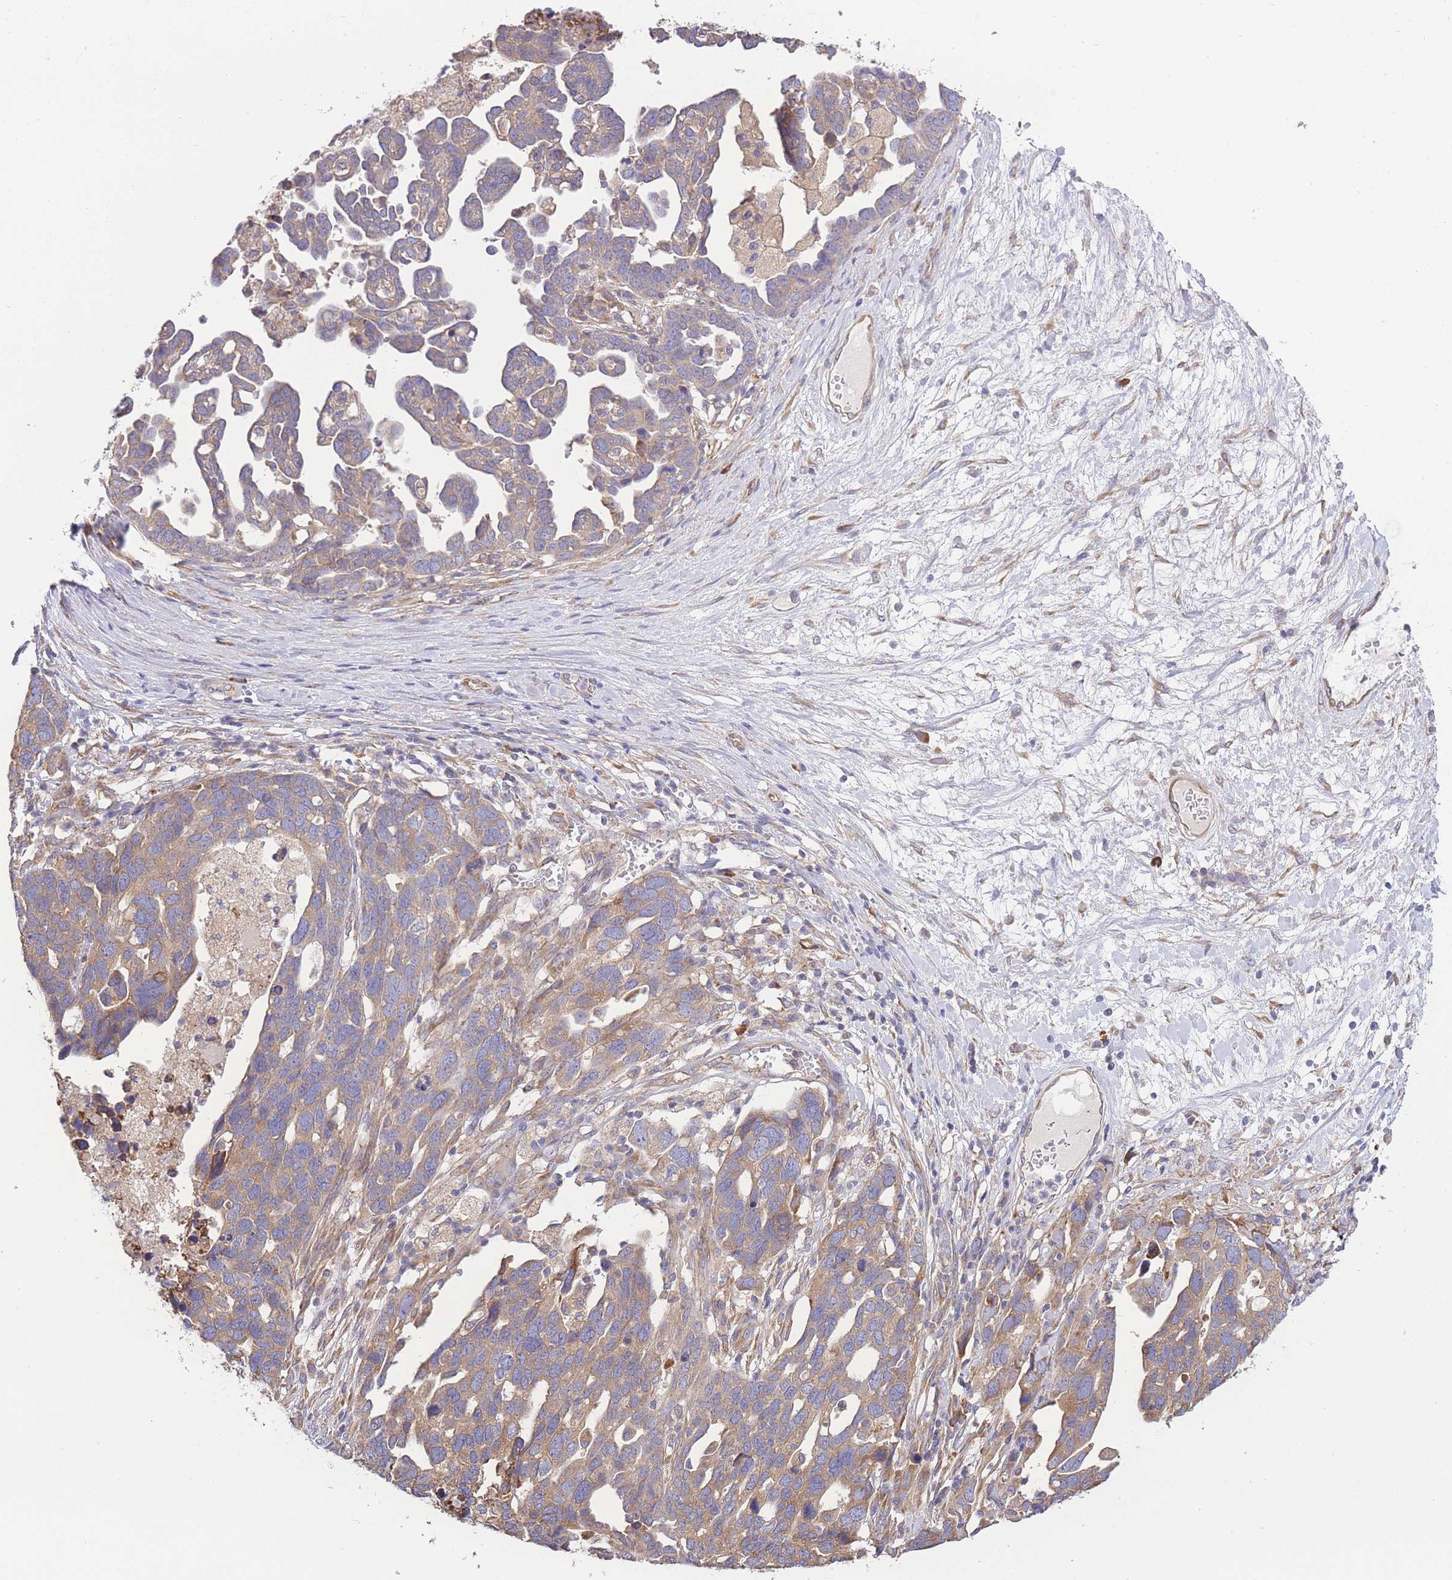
{"staining": {"intensity": "moderate", "quantity": "25%-75%", "location": "cytoplasmic/membranous"}, "tissue": "ovarian cancer", "cell_type": "Tumor cells", "image_type": "cancer", "snomed": [{"axis": "morphology", "description": "Cystadenocarcinoma, serous, NOS"}, {"axis": "topography", "description": "Ovary"}], "caption": "Protein staining of serous cystadenocarcinoma (ovarian) tissue demonstrates moderate cytoplasmic/membranous positivity in approximately 25%-75% of tumor cells.", "gene": "BEX1", "patient": {"sex": "female", "age": 54}}